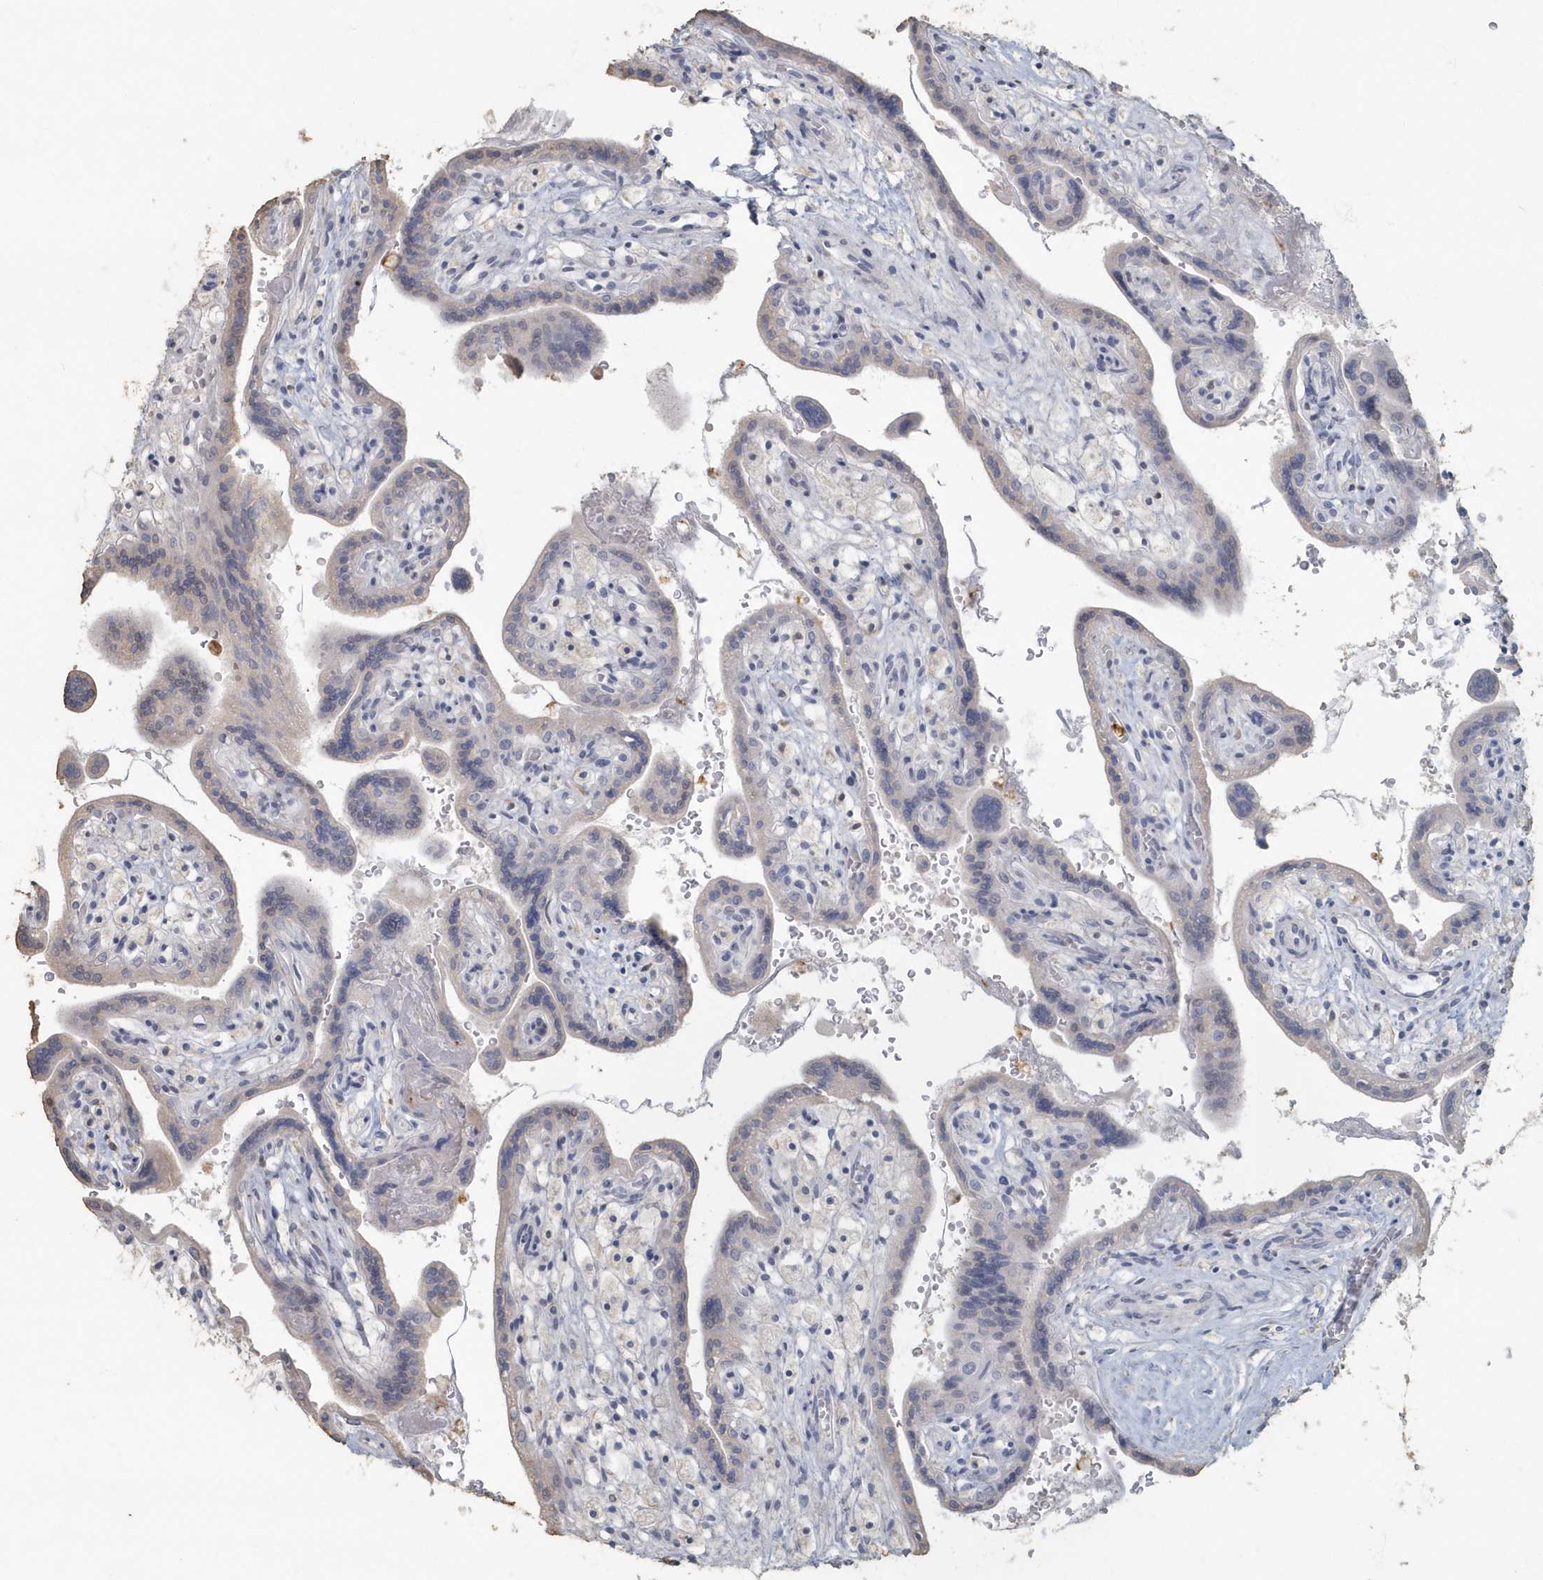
{"staining": {"intensity": "weak", "quantity": "25%-75%", "location": "cytoplasmic/membranous"}, "tissue": "placenta", "cell_type": "Trophoblastic cells", "image_type": "normal", "snomed": [{"axis": "morphology", "description": "Normal tissue, NOS"}, {"axis": "topography", "description": "Placenta"}], "caption": "Normal placenta was stained to show a protein in brown. There is low levels of weak cytoplasmic/membranous staining in approximately 25%-75% of trophoblastic cells. (Brightfield microscopy of DAB IHC at high magnification).", "gene": "MYOT", "patient": {"sex": "female", "age": 37}}